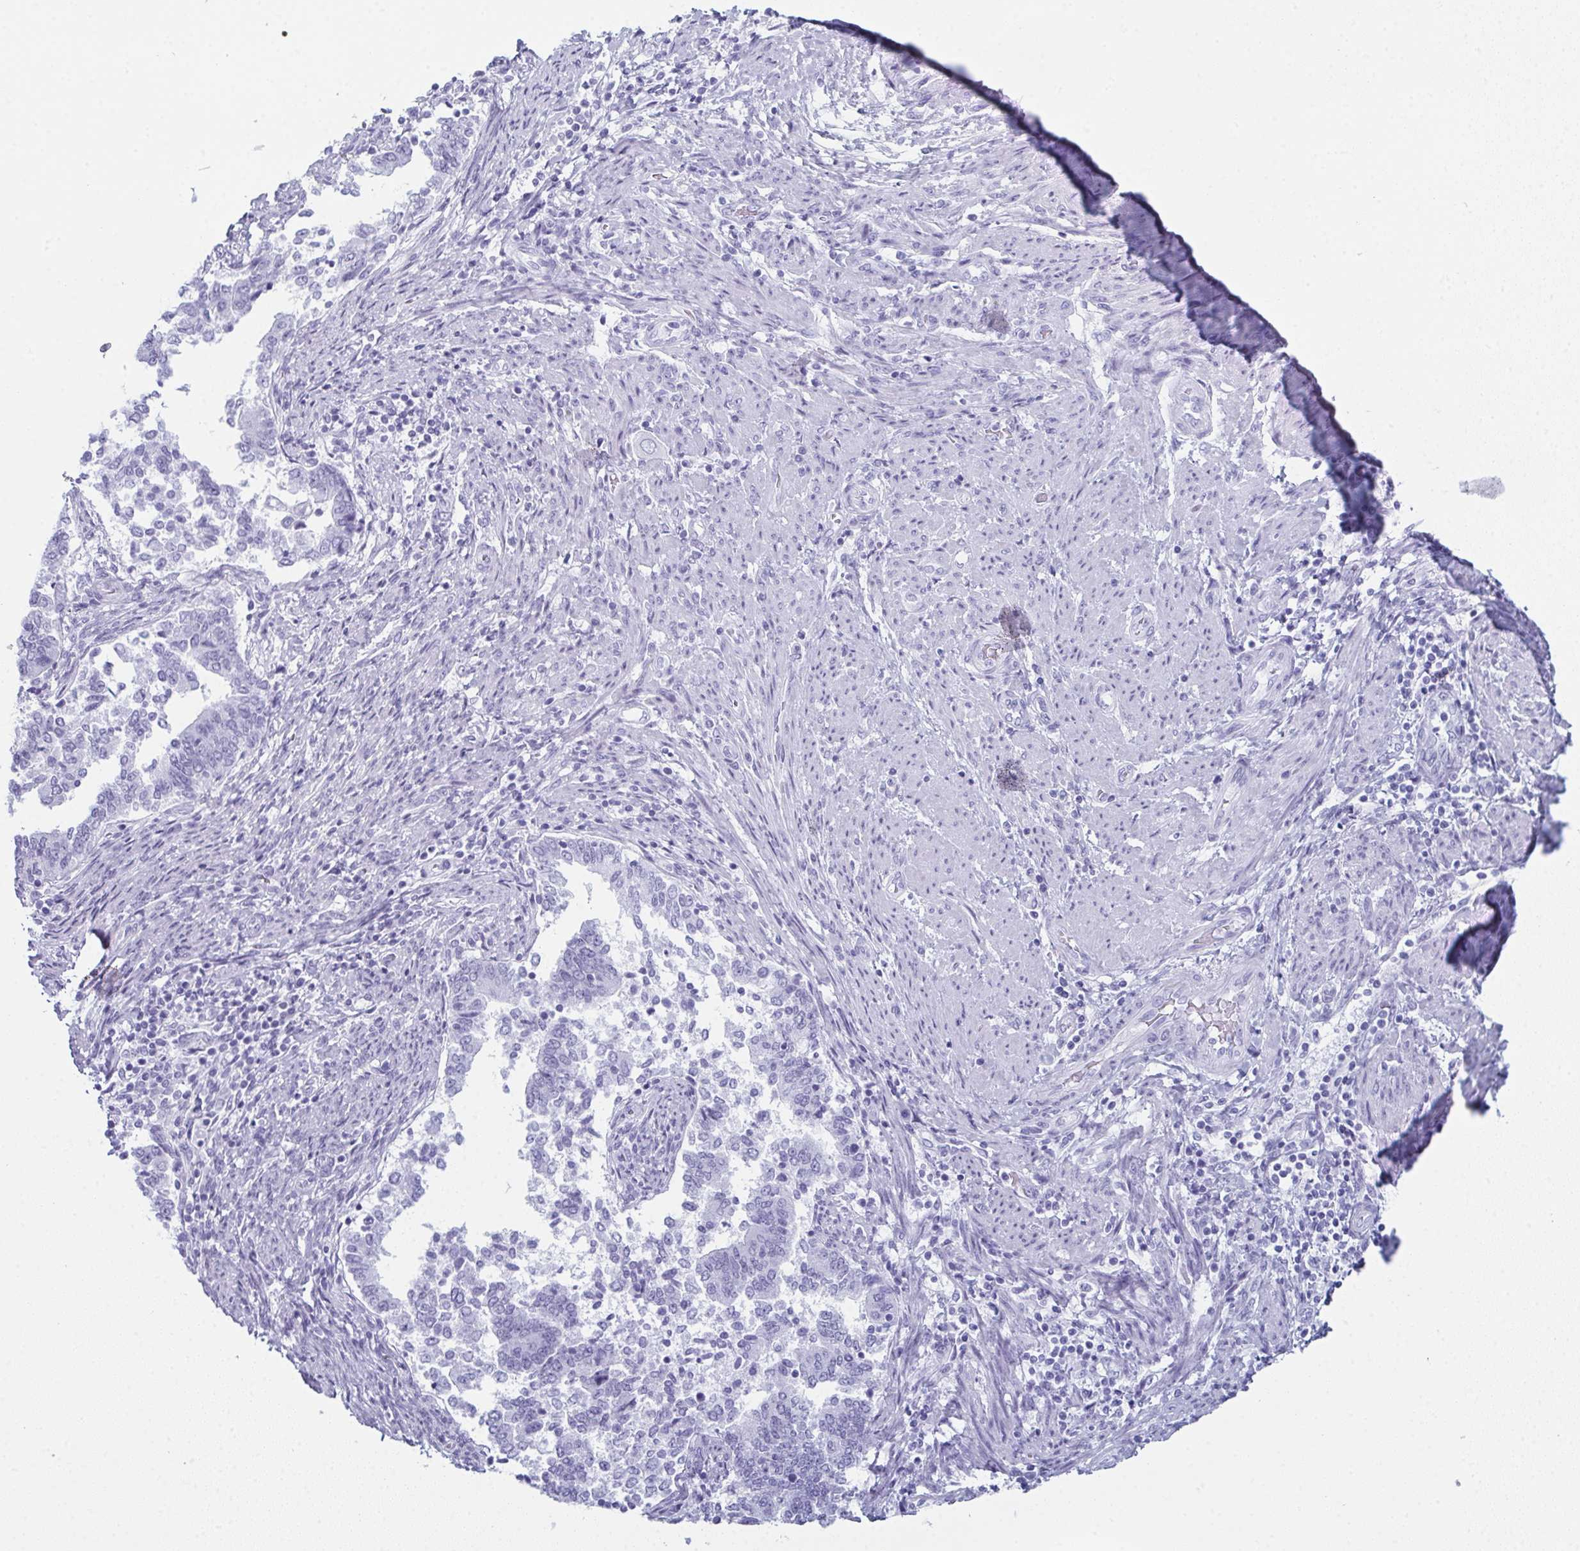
{"staining": {"intensity": "negative", "quantity": "none", "location": "none"}, "tissue": "endometrial cancer", "cell_type": "Tumor cells", "image_type": "cancer", "snomed": [{"axis": "morphology", "description": "Adenocarcinoma, NOS"}, {"axis": "topography", "description": "Endometrium"}], "caption": "Endometrial adenocarcinoma was stained to show a protein in brown. There is no significant expression in tumor cells.", "gene": "ENKUR", "patient": {"sex": "female", "age": 65}}